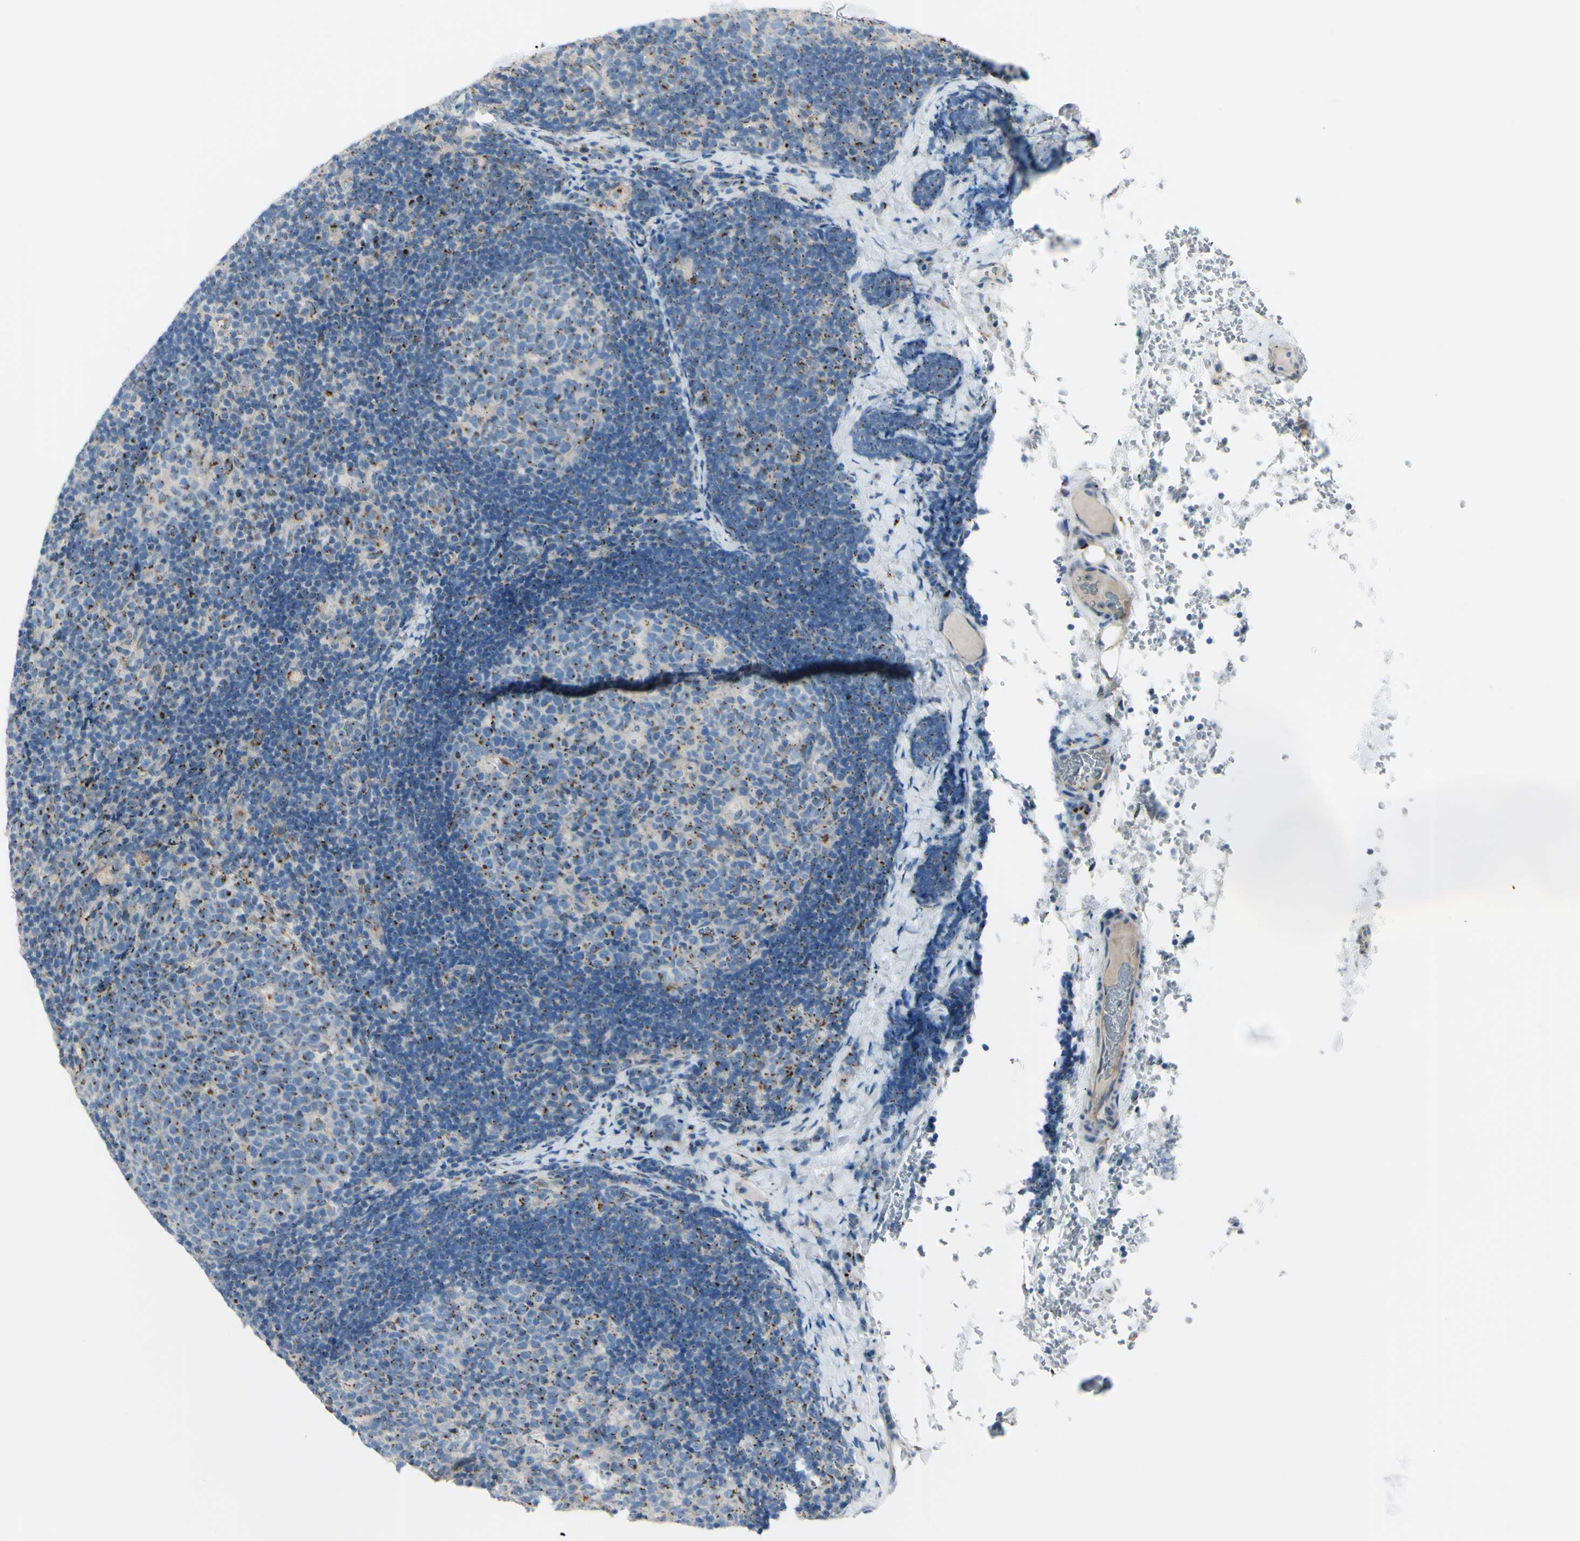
{"staining": {"intensity": "strong", "quantity": ">75%", "location": "cytoplasmic/membranous"}, "tissue": "lymph node", "cell_type": "Germinal center cells", "image_type": "normal", "snomed": [{"axis": "morphology", "description": "Normal tissue, NOS"}, {"axis": "topography", "description": "Lymph node"}], "caption": "IHC (DAB) staining of normal human lymph node shows strong cytoplasmic/membranous protein staining in about >75% of germinal center cells. (DAB IHC with brightfield microscopy, high magnification).", "gene": "B4GALT1", "patient": {"sex": "female", "age": 14}}